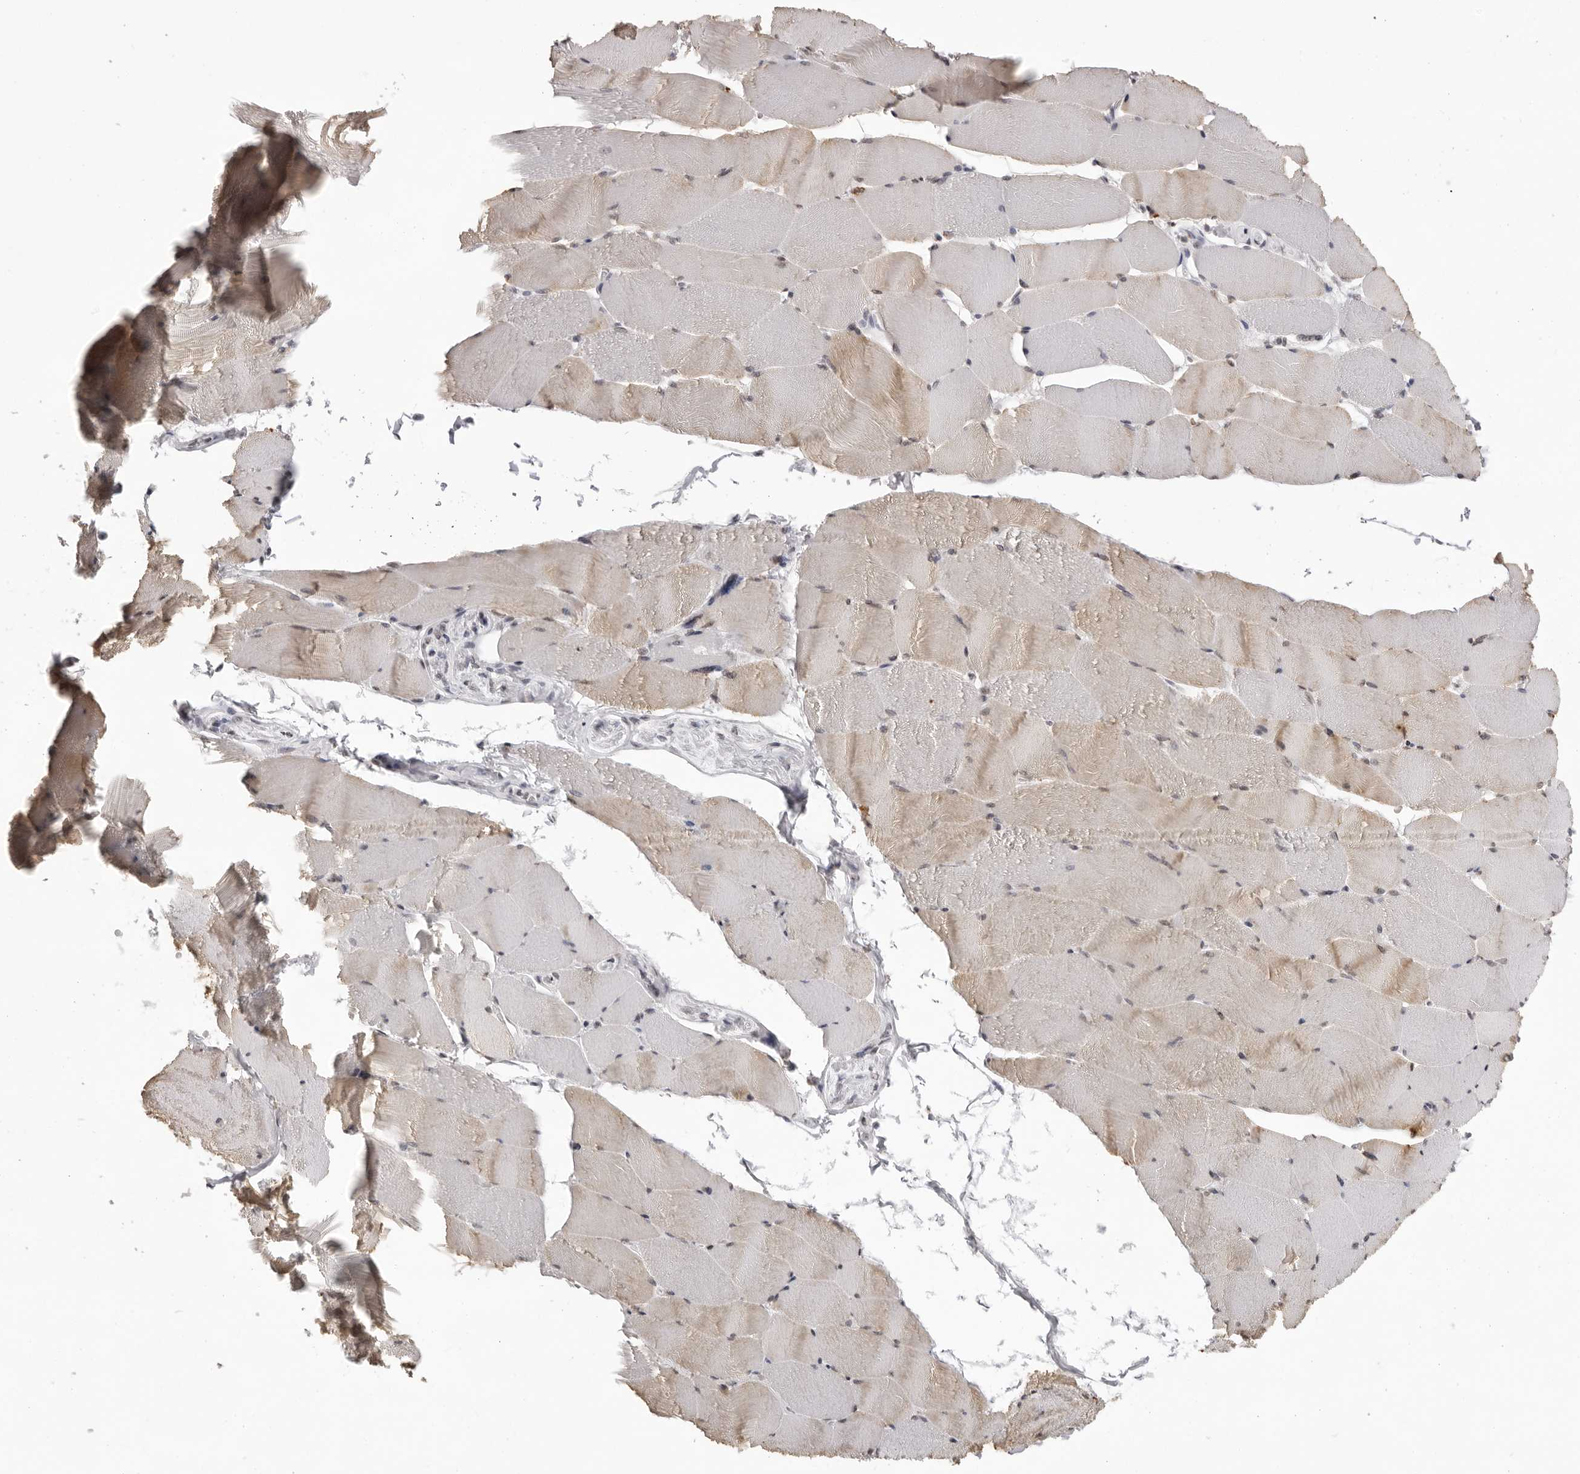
{"staining": {"intensity": "weak", "quantity": "<25%", "location": "cytoplasmic/membranous"}, "tissue": "skeletal muscle", "cell_type": "Myocytes", "image_type": "normal", "snomed": [{"axis": "morphology", "description": "Normal tissue, NOS"}, {"axis": "topography", "description": "Skeletal muscle"}], "caption": "A high-resolution micrograph shows immunohistochemistry staining of normal skeletal muscle, which exhibits no significant expression in myocytes.", "gene": "NTM", "patient": {"sex": "male", "age": 62}}